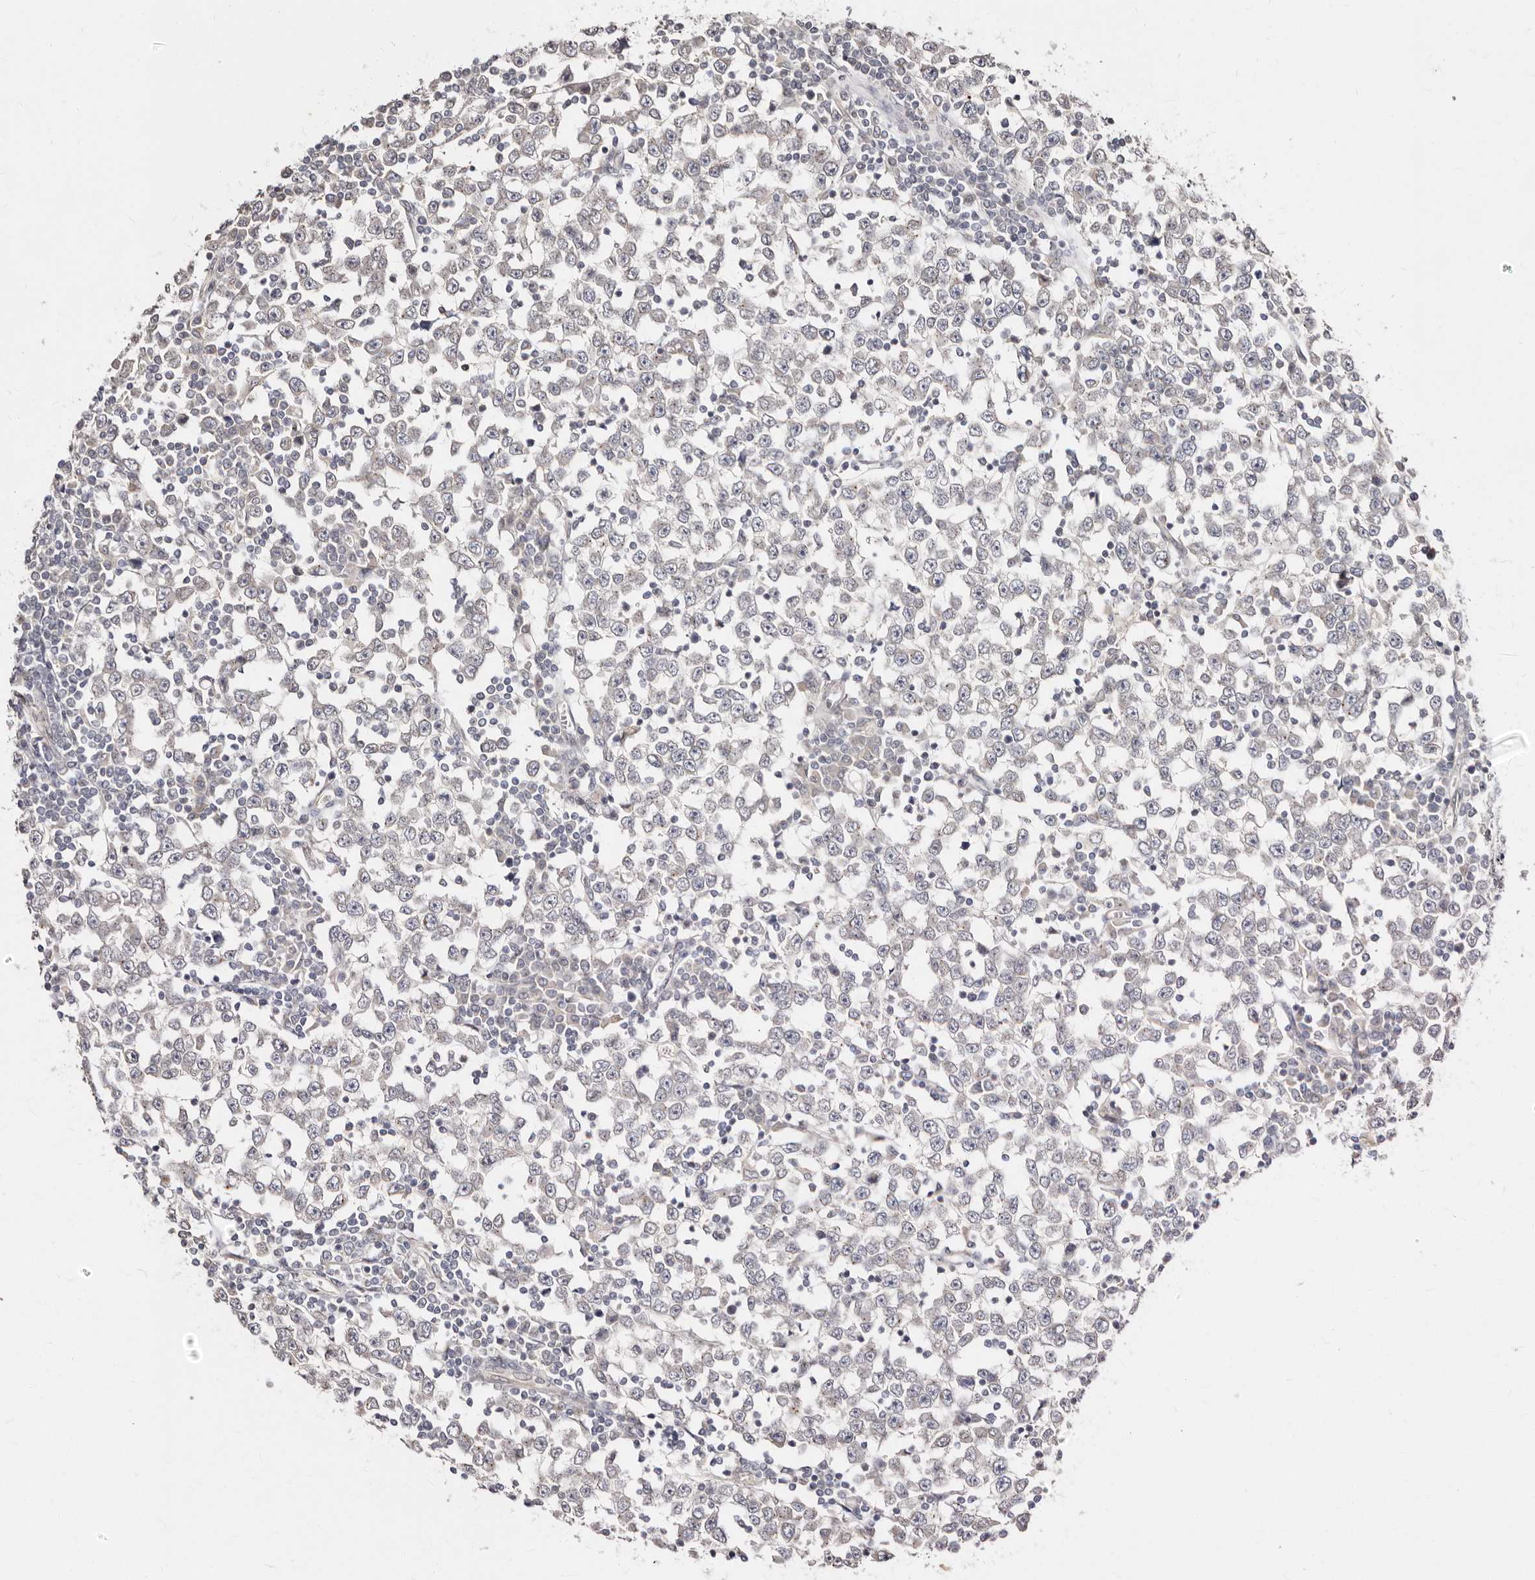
{"staining": {"intensity": "negative", "quantity": "none", "location": "none"}, "tissue": "testis cancer", "cell_type": "Tumor cells", "image_type": "cancer", "snomed": [{"axis": "morphology", "description": "Seminoma, NOS"}, {"axis": "topography", "description": "Testis"}], "caption": "Immunohistochemistry (IHC) of testis cancer exhibits no positivity in tumor cells.", "gene": "LCORL", "patient": {"sex": "male", "age": 65}}